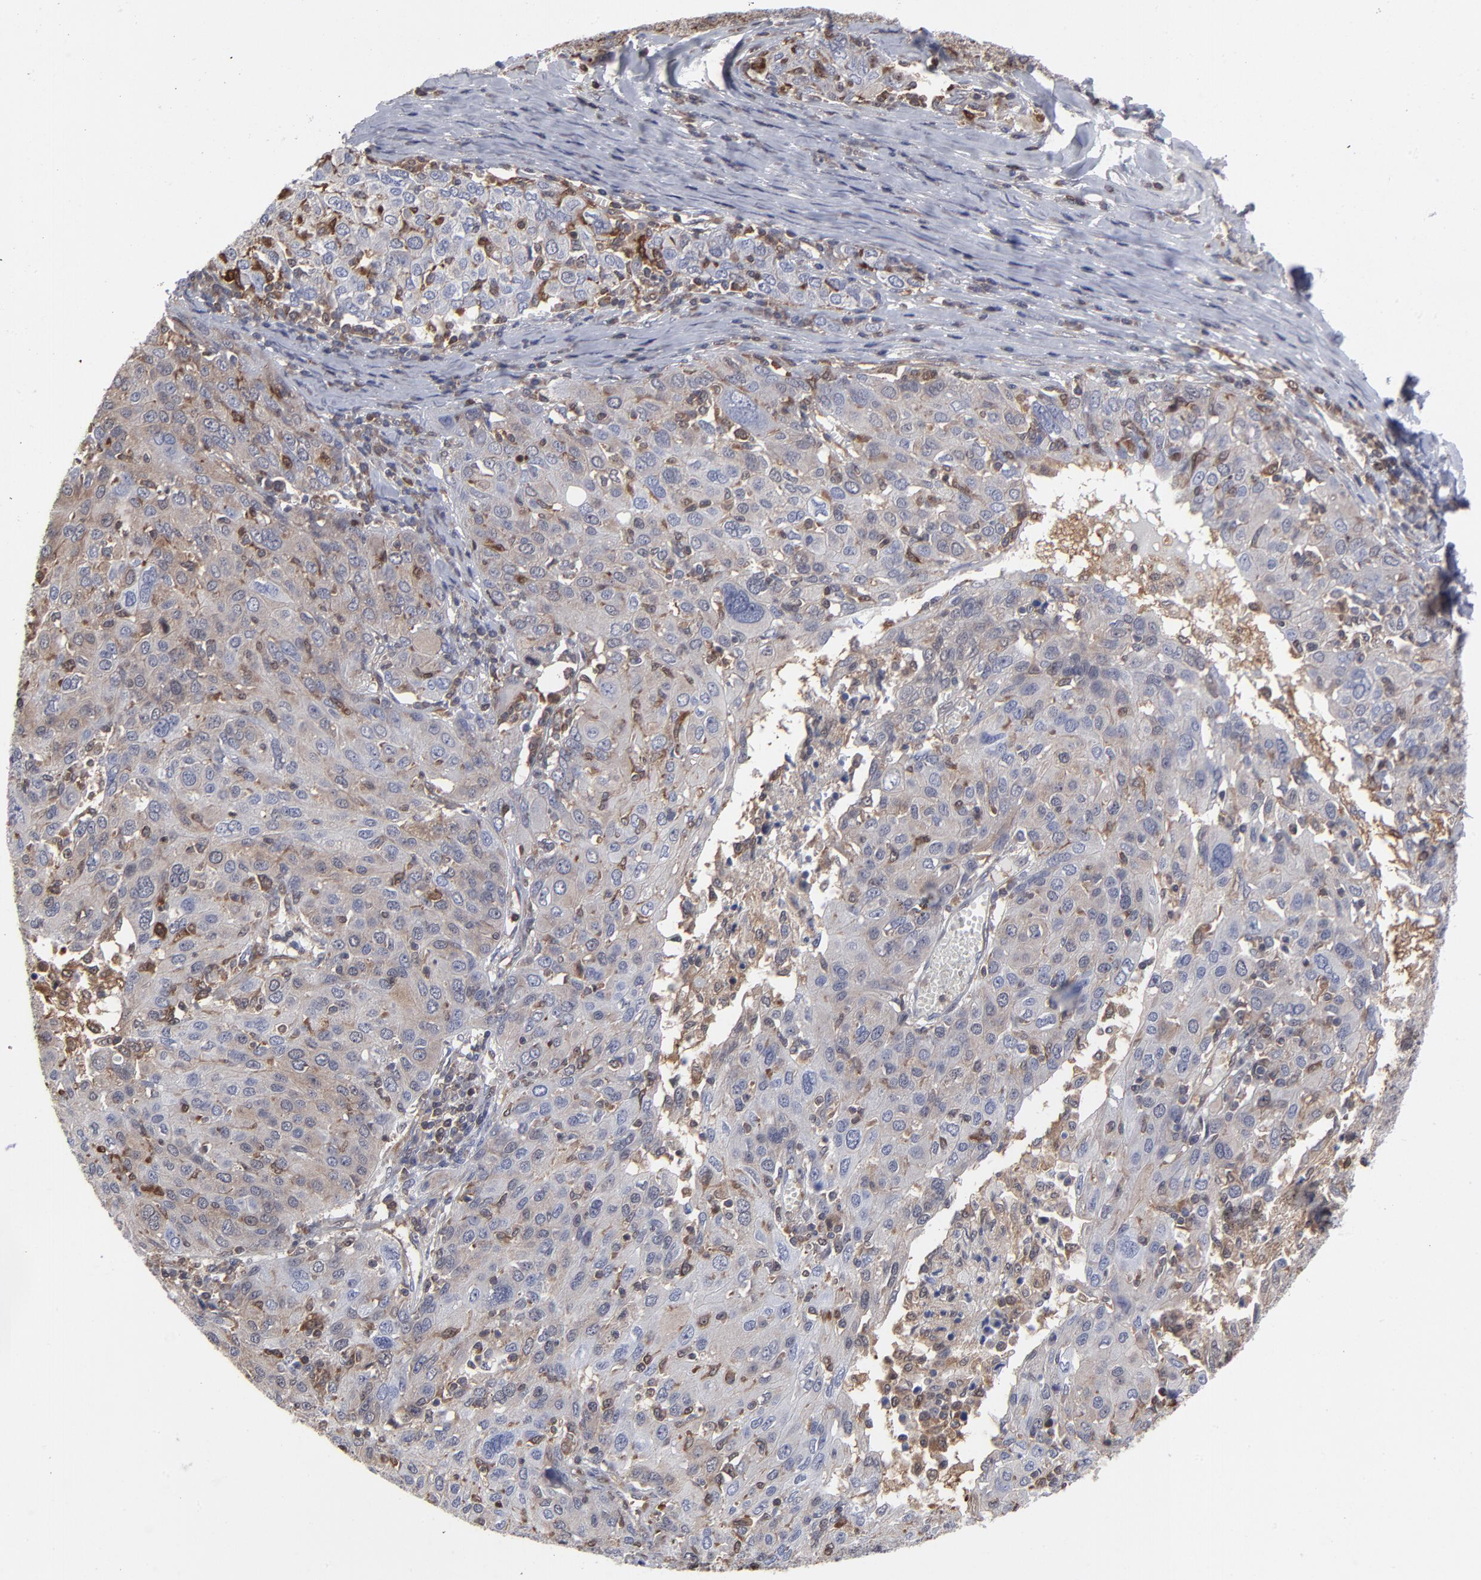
{"staining": {"intensity": "weak", "quantity": ">75%", "location": "cytoplasmic/membranous"}, "tissue": "ovarian cancer", "cell_type": "Tumor cells", "image_type": "cancer", "snomed": [{"axis": "morphology", "description": "Carcinoma, endometroid"}, {"axis": "topography", "description": "Ovary"}], "caption": "Ovarian cancer (endometroid carcinoma) tissue shows weak cytoplasmic/membranous staining in about >75% of tumor cells", "gene": "MAP2K1", "patient": {"sex": "female", "age": 50}}